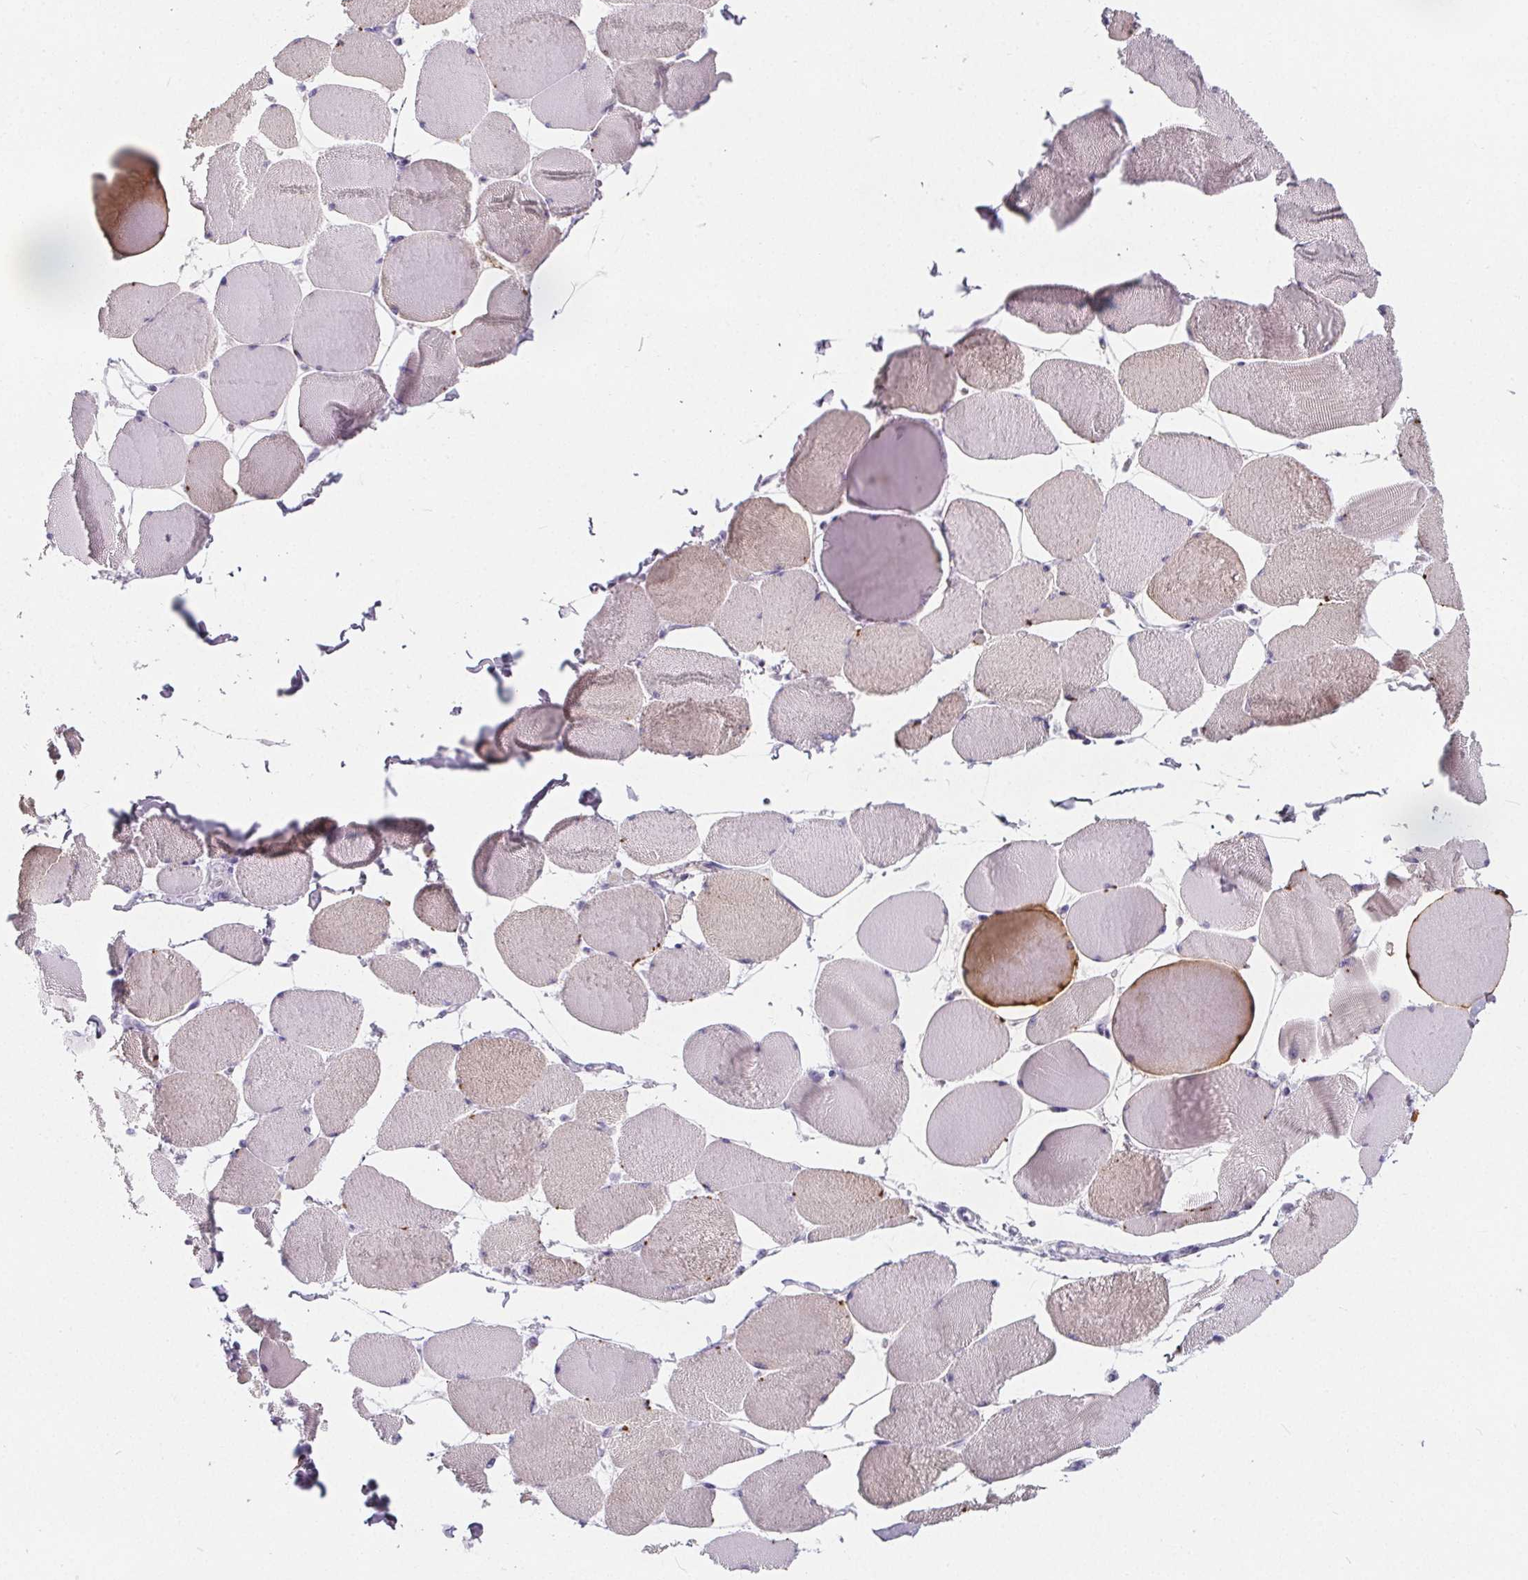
{"staining": {"intensity": "weak", "quantity": "<25%", "location": "cytoplasmic/membranous"}, "tissue": "skeletal muscle", "cell_type": "Myocytes", "image_type": "normal", "snomed": [{"axis": "morphology", "description": "Normal tissue, NOS"}, {"axis": "topography", "description": "Skeletal muscle"}], "caption": "Immunohistochemistry (IHC) micrograph of benign skeletal muscle: skeletal muscle stained with DAB demonstrates no significant protein expression in myocytes. The staining was performed using DAB (3,3'-diaminobenzidine) to visualize the protein expression in brown, while the nuclei were stained in blue with hematoxylin (Magnification: 20x).", "gene": "ADRB1", "patient": {"sex": "female", "age": 75}}